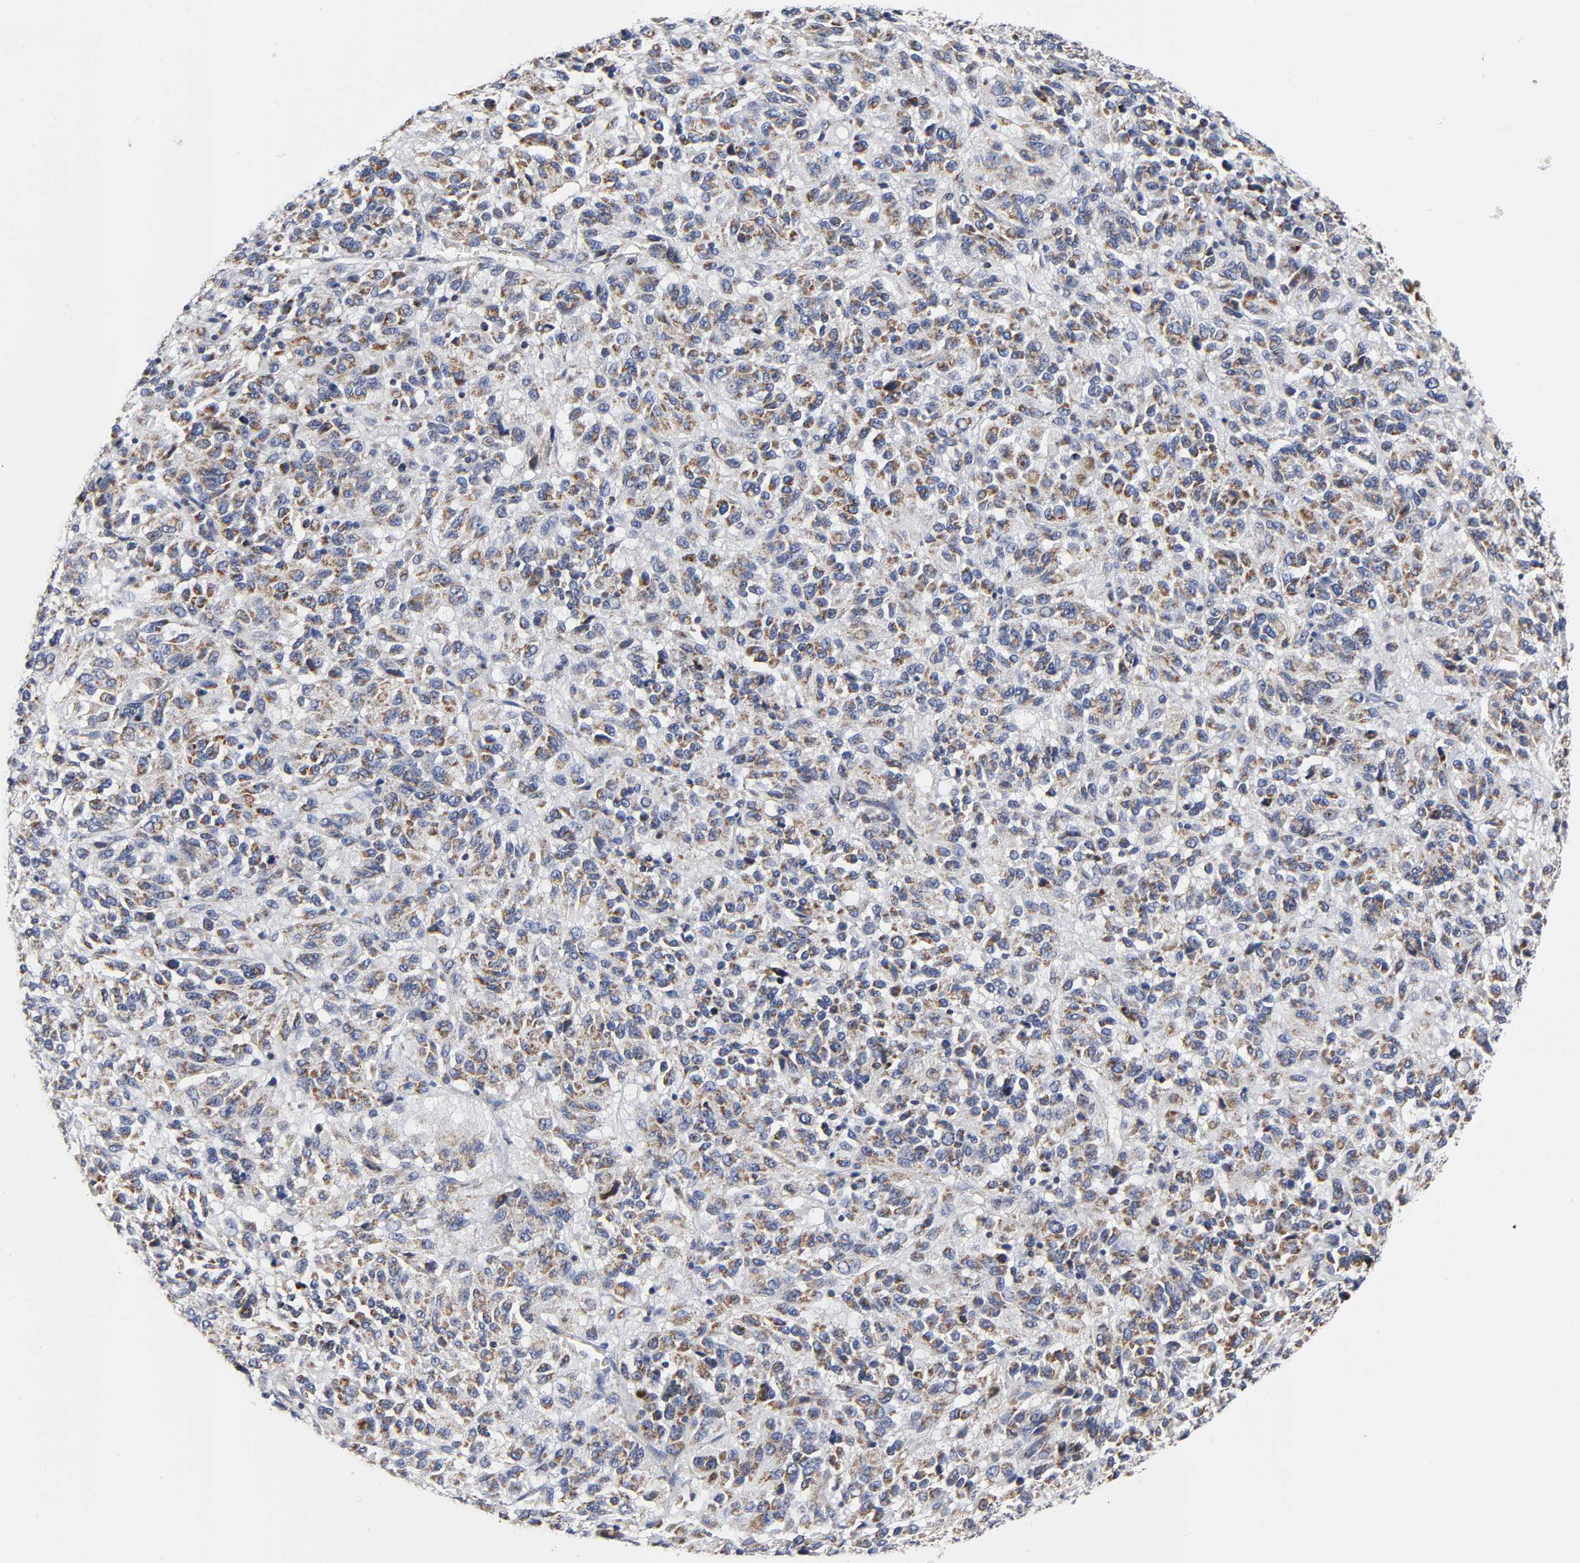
{"staining": {"intensity": "moderate", "quantity": ">75%", "location": "cytoplasmic/membranous"}, "tissue": "melanoma", "cell_type": "Tumor cells", "image_type": "cancer", "snomed": [{"axis": "morphology", "description": "Malignant melanoma, Metastatic site"}, {"axis": "topography", "description": "Lung"}], "caption": "Immunohistochemical staining of malignant melanoma (metastatic site) displays medium levels of moderate cytoplasmic/membranous staining in about >75% of tumor cells.", "gene": "AOPEP", "patient": {"sex": "male", "age": 64}}